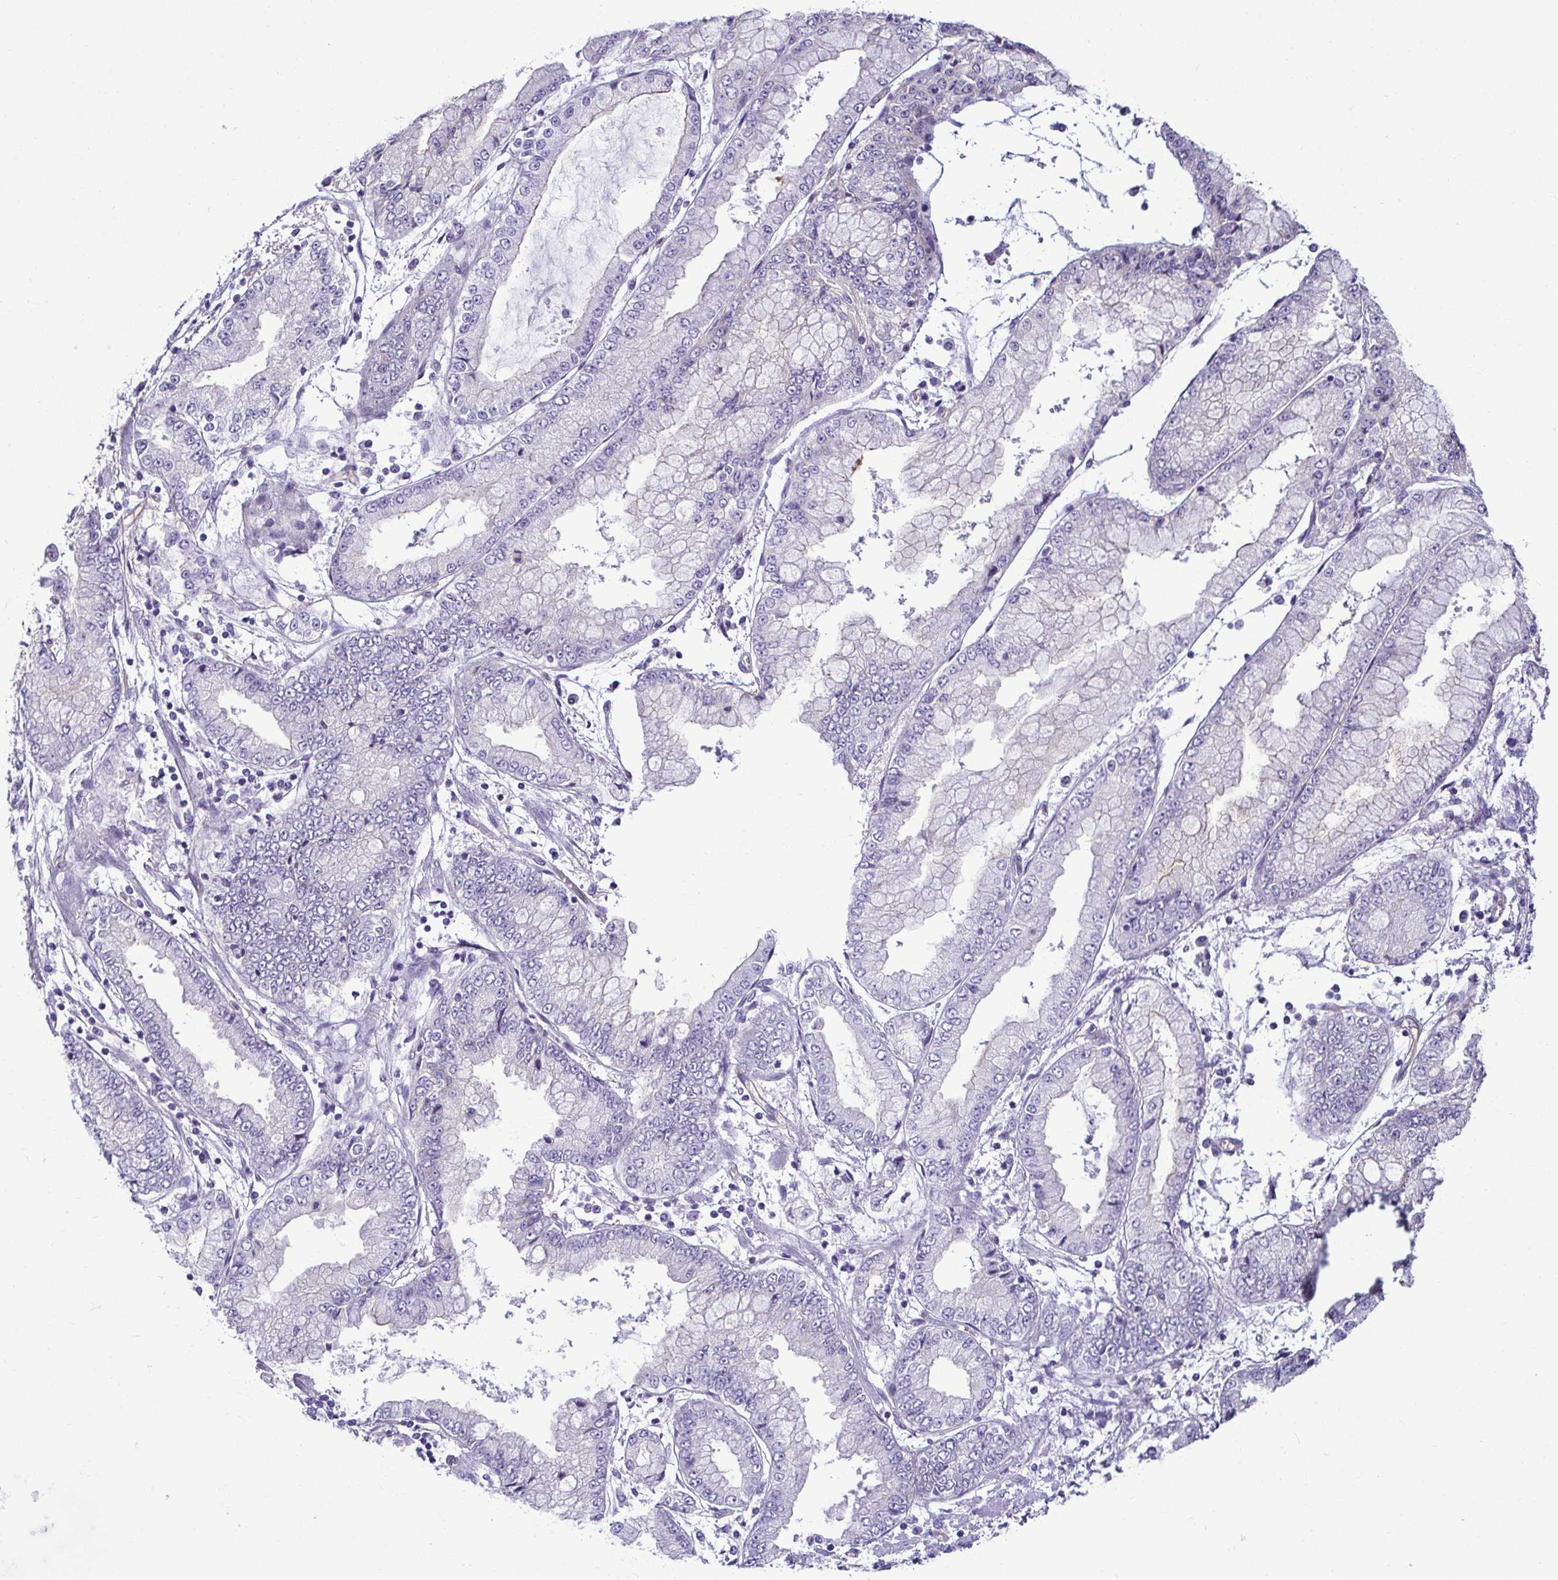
{"staining": {"intensity": "negative", "quantity": "none", "location": "none"}, "tissue": "stomach cancer", "cell_type": "Tumor cells", "image_type": "cancer", "snomed": [{"axis": "morphology", "description": "Adenocarcinoma, NOS"}, {"axis": "topography", "description": "Stomach, upper"}], "caption": "This is a photomicrograph of immunohistochemistry staining of stomach cancer, which shows no positivity in tumor cells. (Brightfield microscopy of DAB immunohistochemistry (IHC) at high magnification).", "gene": "CASP14", "patient": {"sex": "female", "age": 74}}